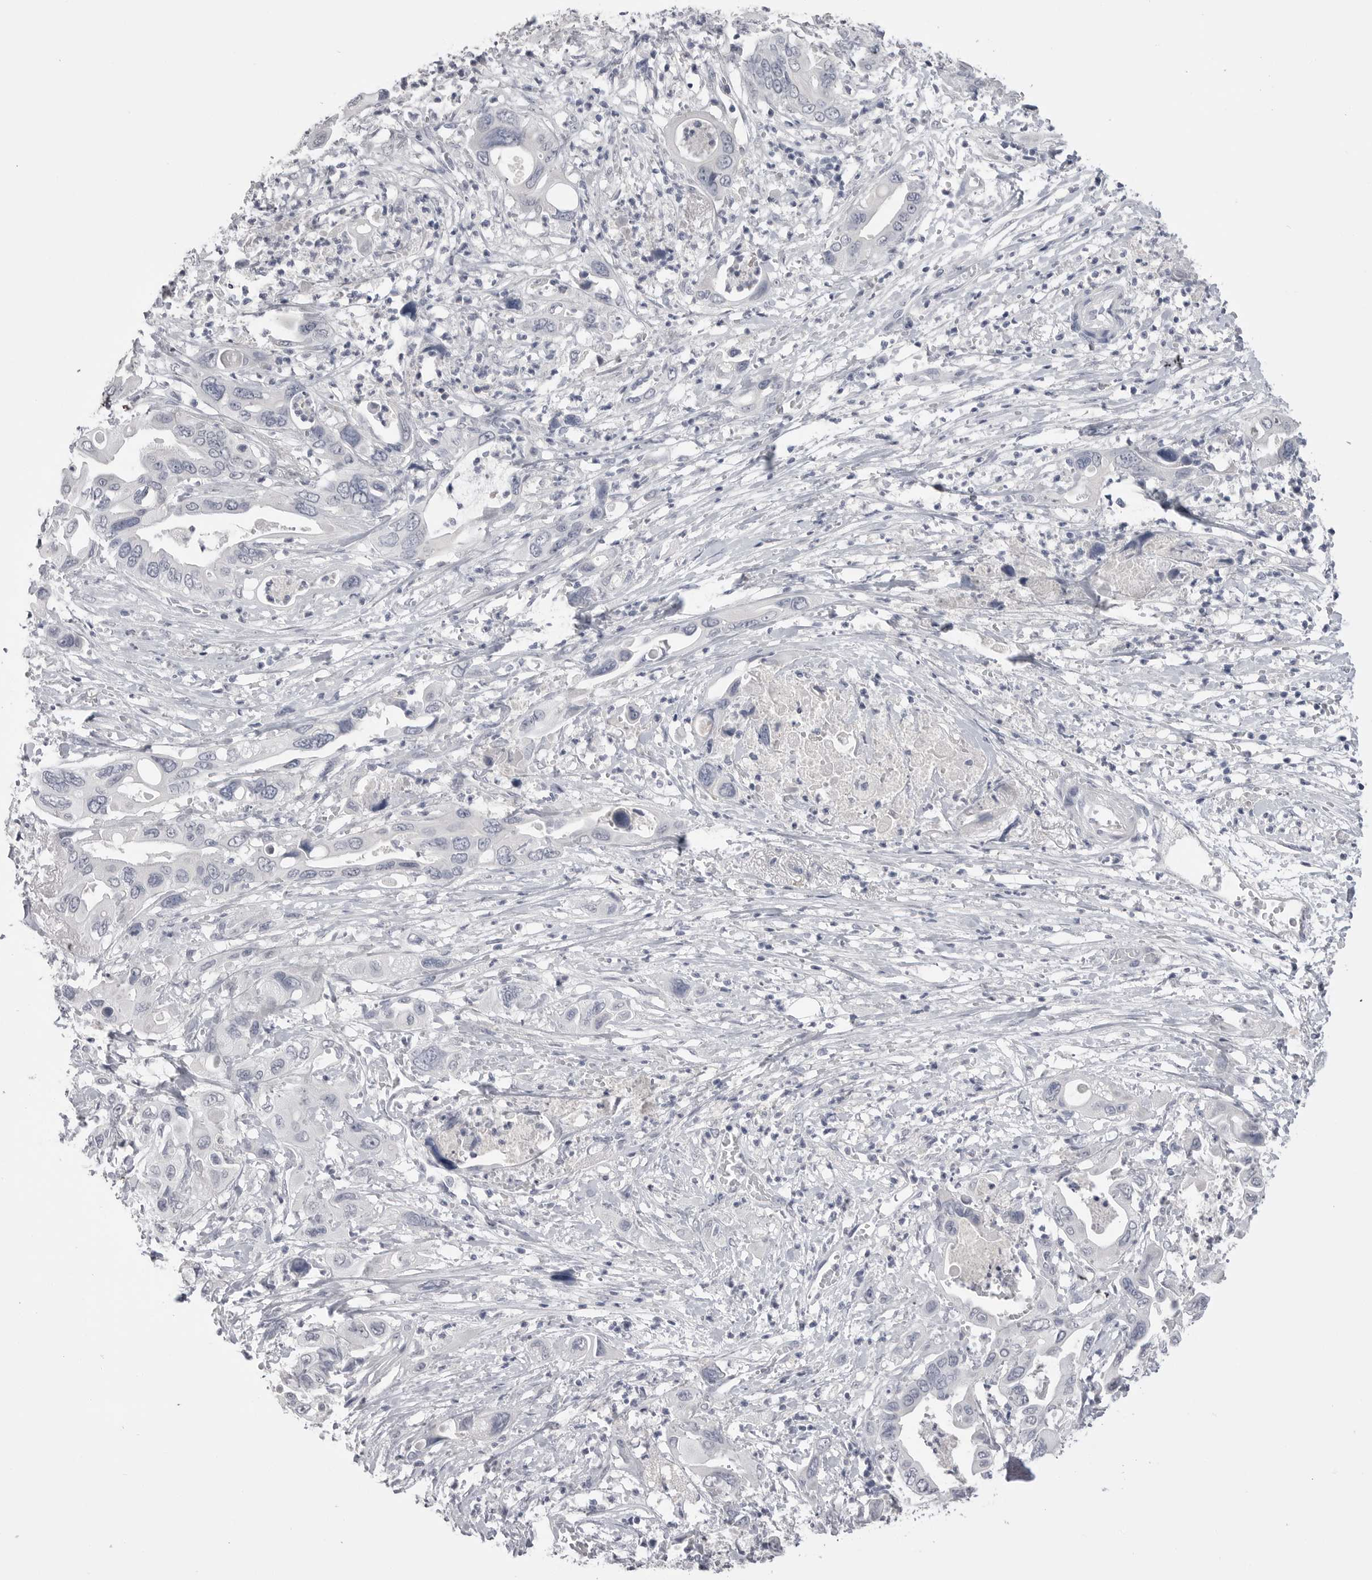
{"staining": {"intensity": "negative", "quantity": "none", "location": "none"}, "tissue": "pancreatic cancer", "cell_type": "Tumor cells", "image_type": "cancer", "snomed": [{"axis": "morphology", "description": "Adenocarcinoma, NOS"}, {"axis": "topography", "description": "Pancreas"}], "caption": "Tumor cells show no significant expression in pancreatic cancer. (Immunohistochemistry (ihc), brightfield microscopy, high magnification).", "gene": "CPB1", "patient": {"sex": "male", "age": 66}}